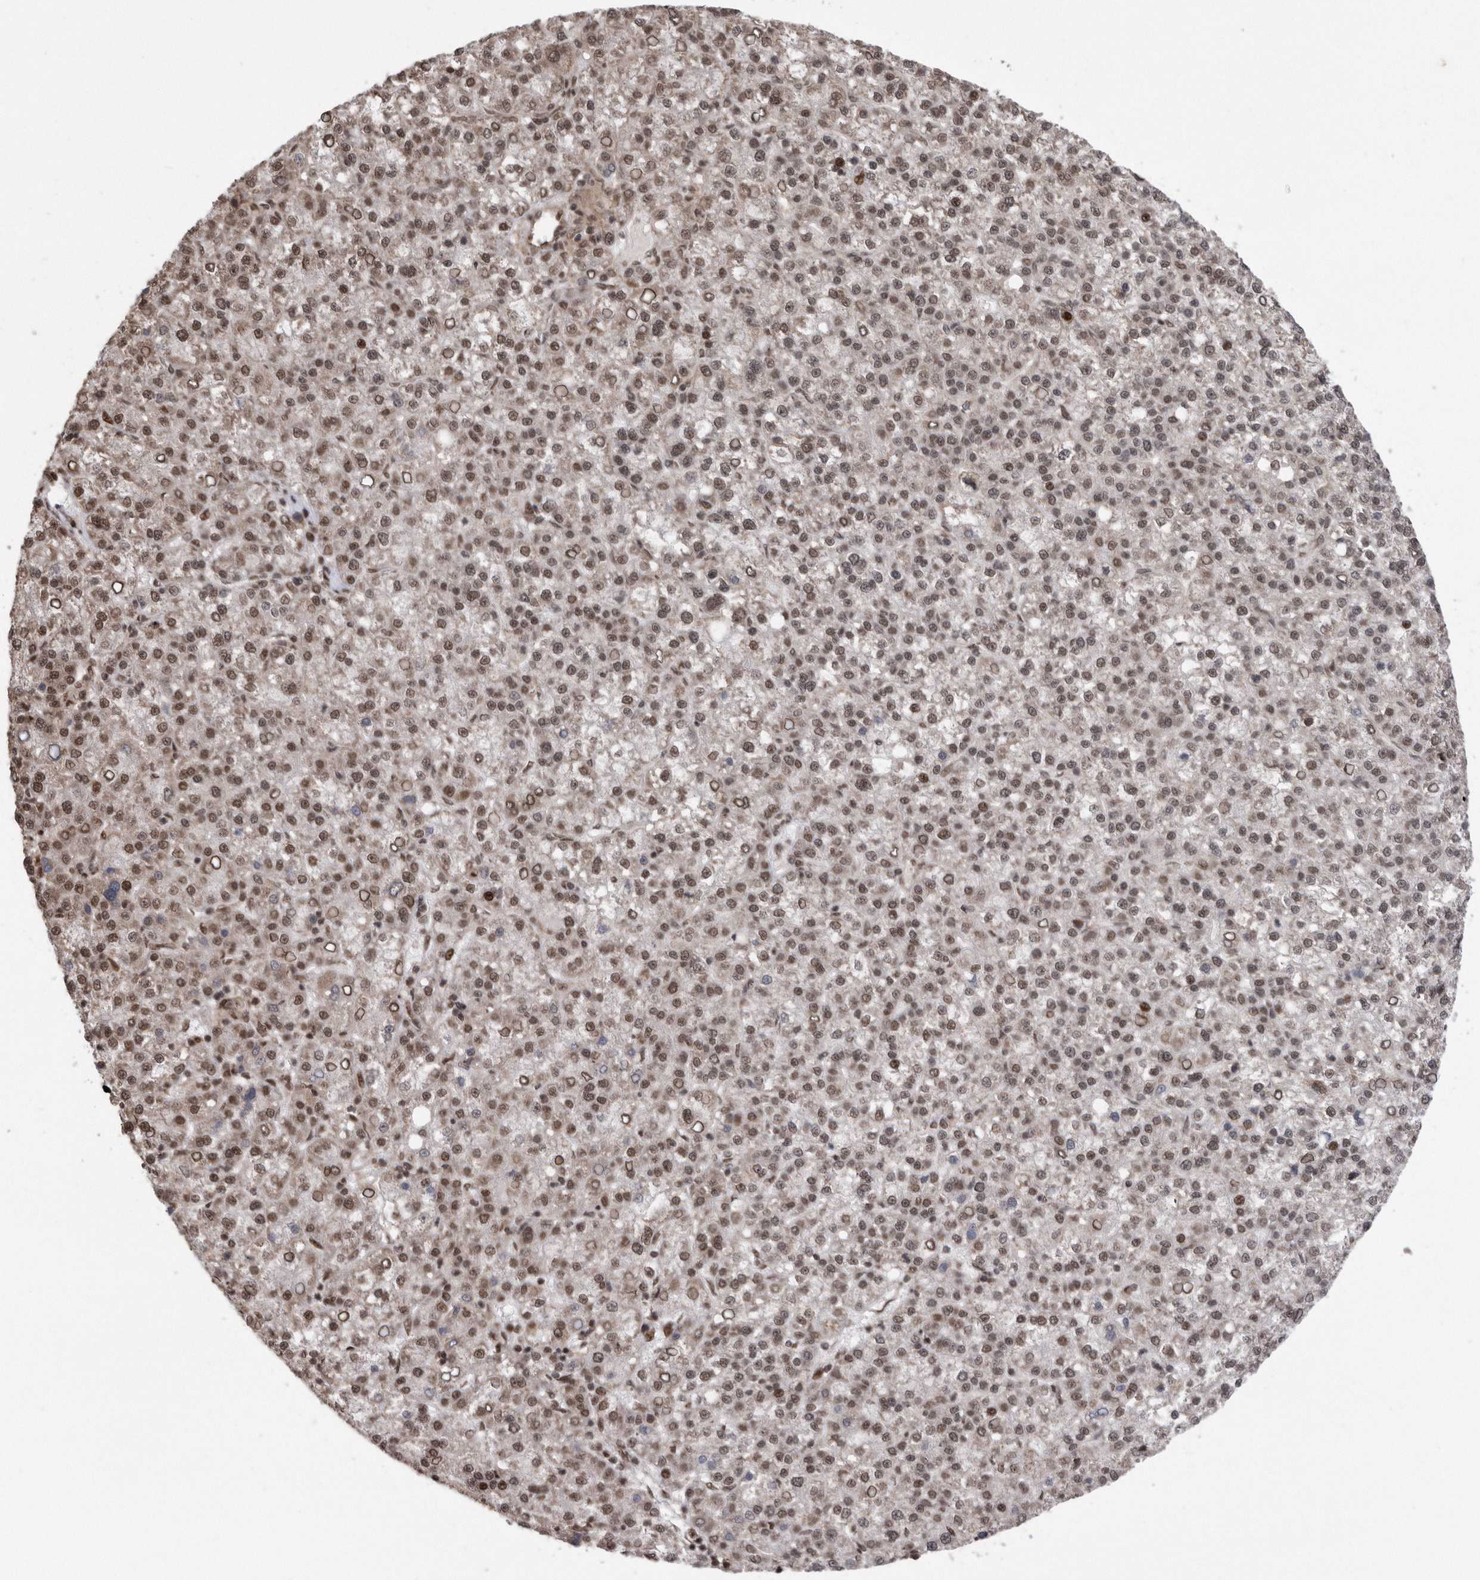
{"staining": {"intensity": "moderate", "quantity": ">75%", "location": "nuclear"}, "tissue": "liver cancer", "cell_type": "Tumor cells", "image_type": "cancer", "snomed": [{"axis": "morphology", "description": "Carcinoma, Hepatocellular, NOS"}, {"axis": "topography", "description": "Liver"}], "caption": "Brown immunohistochemical staining in human liver hepatocellular carcinoma shows moderate nuclear positivity in about >75% of tumor cells. (DAB (3,3'-diaminobenzidine) = brown stain, brightfield microscopy at high magnification).", "gene": "TDRD3", "patient": {"sex": "female", "age": 58}}